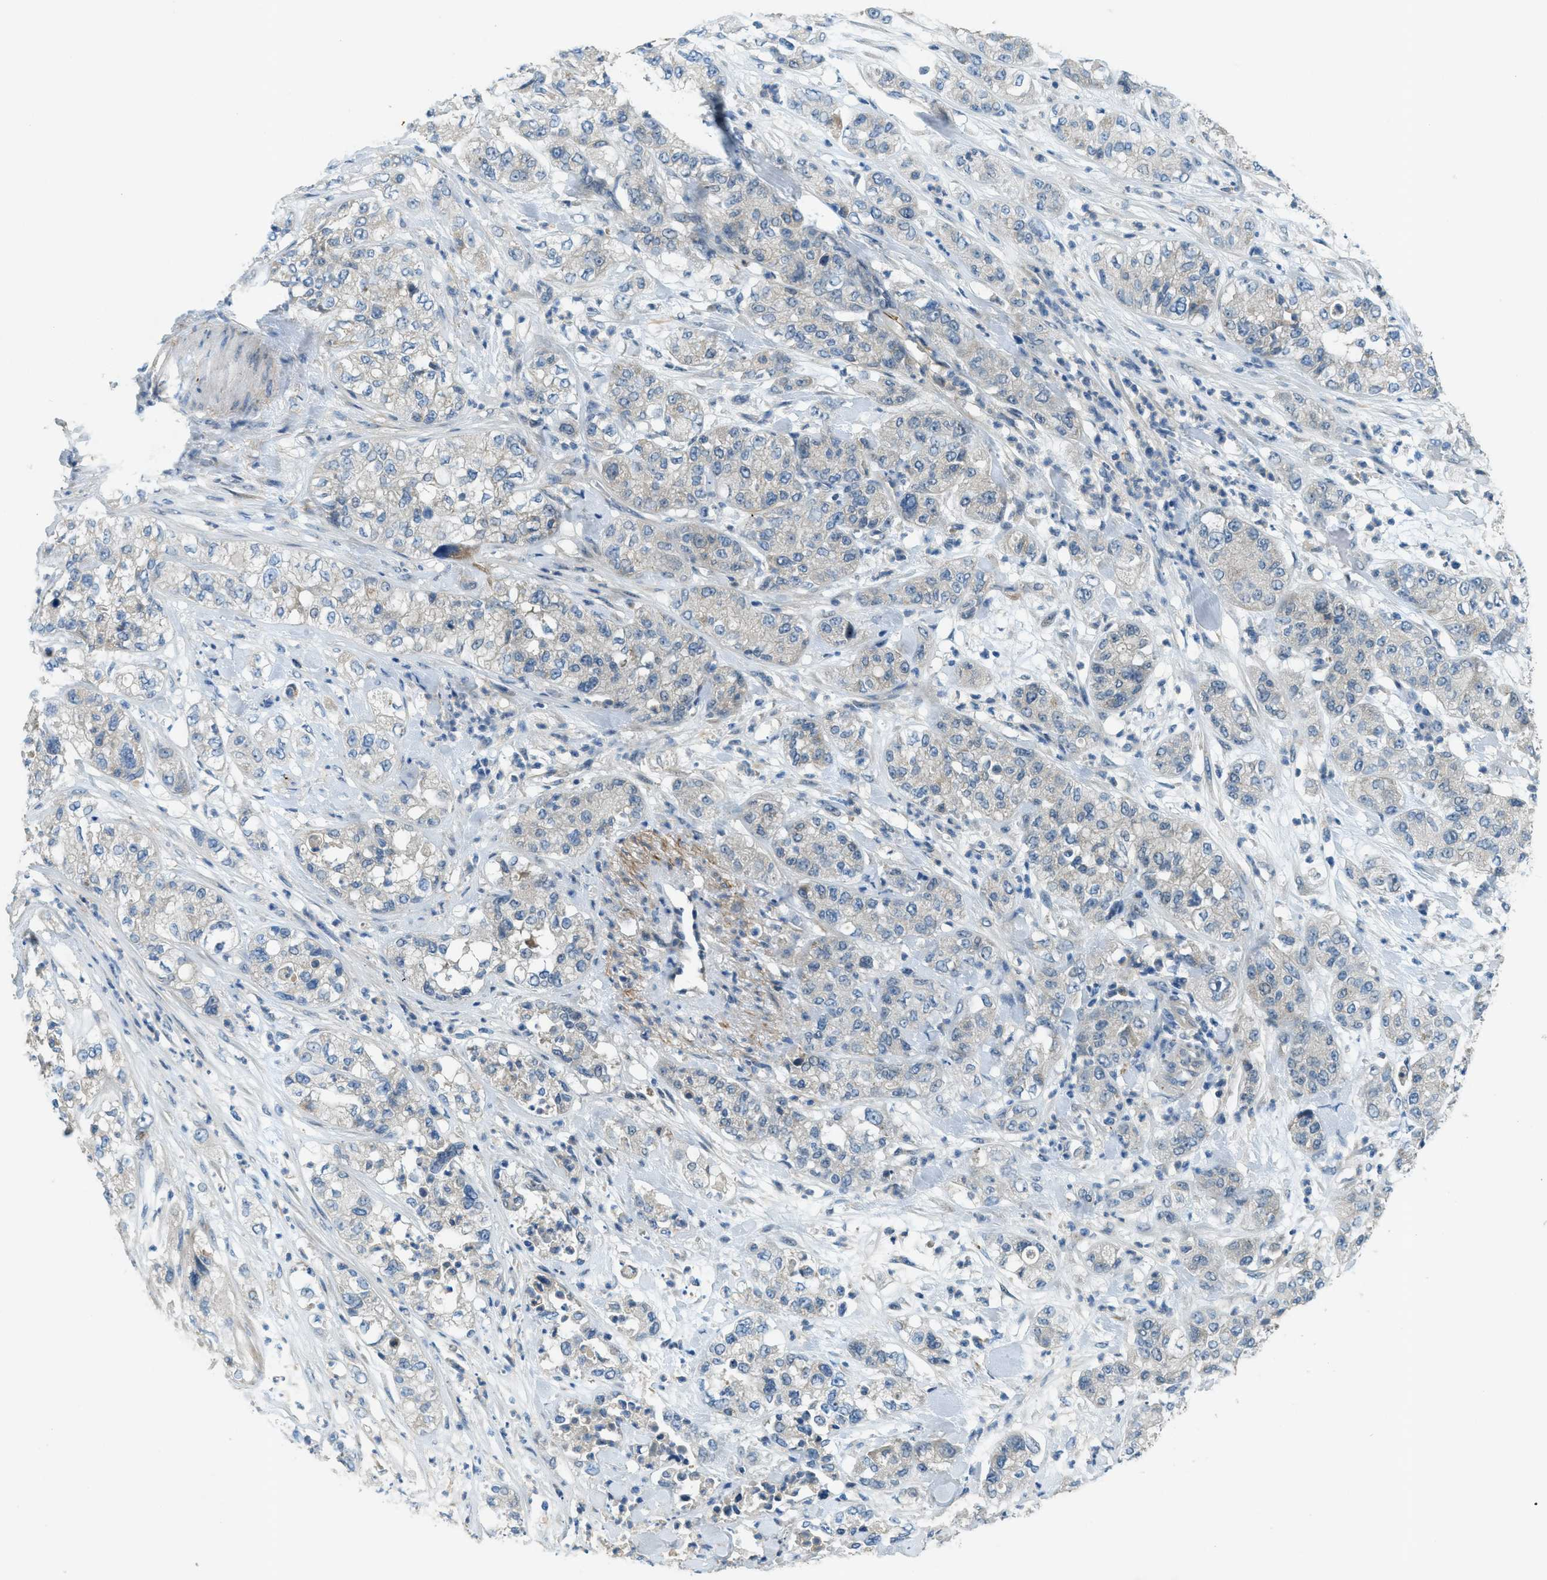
{"staining": {"intensity": "negative", "quantity": "none", "location": "none"}, "tissue": "pancreatic cancer", "cell_type": "Tumor cells", "image_type": "cancer", "snomed": [{"axis": "morphology", "description": "Adenocarcinoma, NOS"}, {"axis": "topography", "description": "Pancreas"}], "caption": "This is an immunohistochemistry (IHC) photomicrograph of pancreatic cancer. There is no positivity in tumor cells.", "gene": "SNX14", "patient": {"sex": "female", "age": 78}}